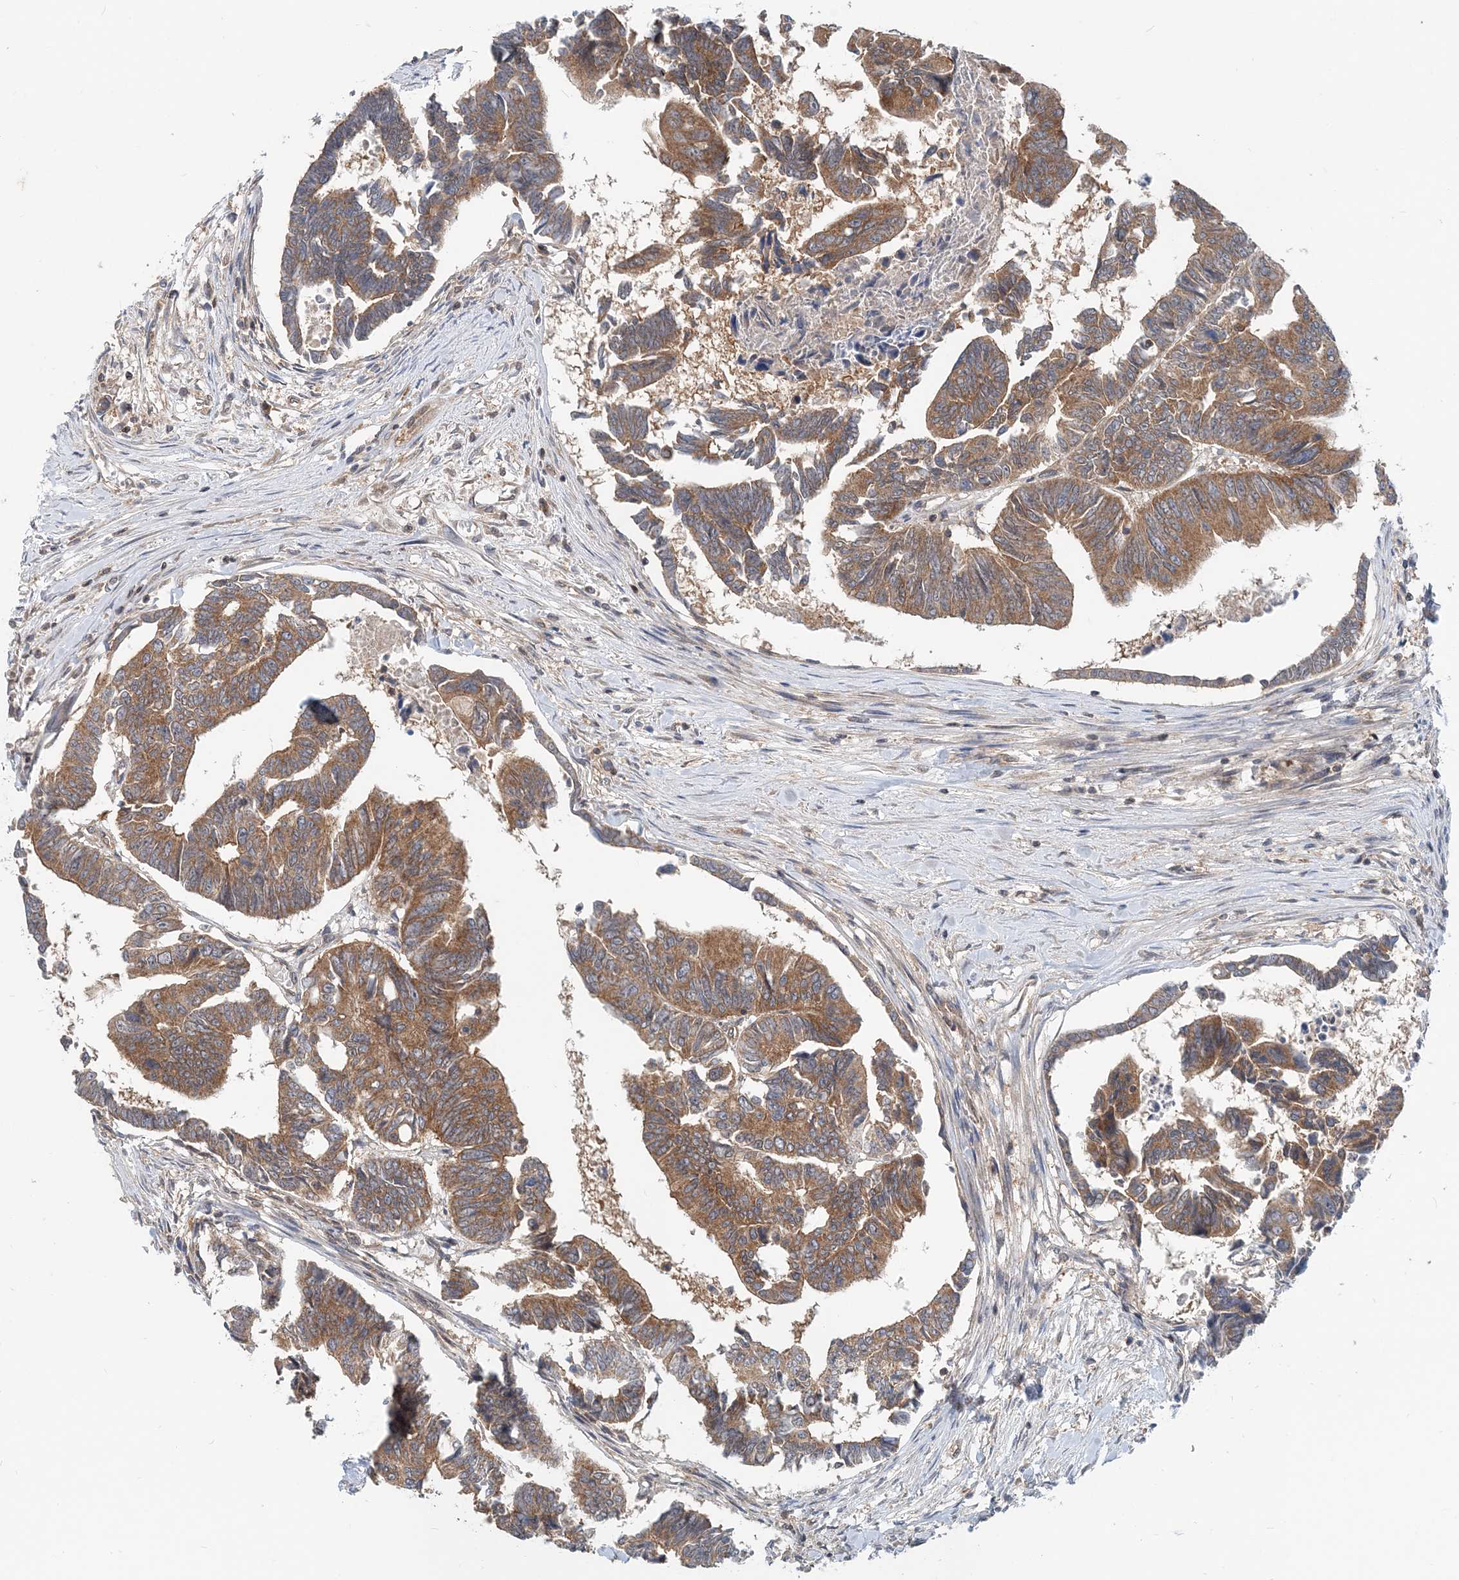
{"staining": {"intensity": "moderate", "quantity": ">75%", "location": "cytoplasmic/membranous"}, "tissue": "colorectal cancer", "cell_type": "Tumor cells", "image_type": "cancer", "snomed": [{"axis": "morphology", "description": "Adenocarcinoma, NOS"}, {"axis": "topography", "description": "Rectum"}], "caption": "A brown stain shows moderate cytoplasmic/membranous positivity of a protein in human colorectal cancer (adenocarcinoma) tumor cells. Immunohistochemistry (ihc) stains the protein in brown and the nuclei are stained blue.", "gene": "MOB4", "patient": {"sex": "female", "age": 65}}